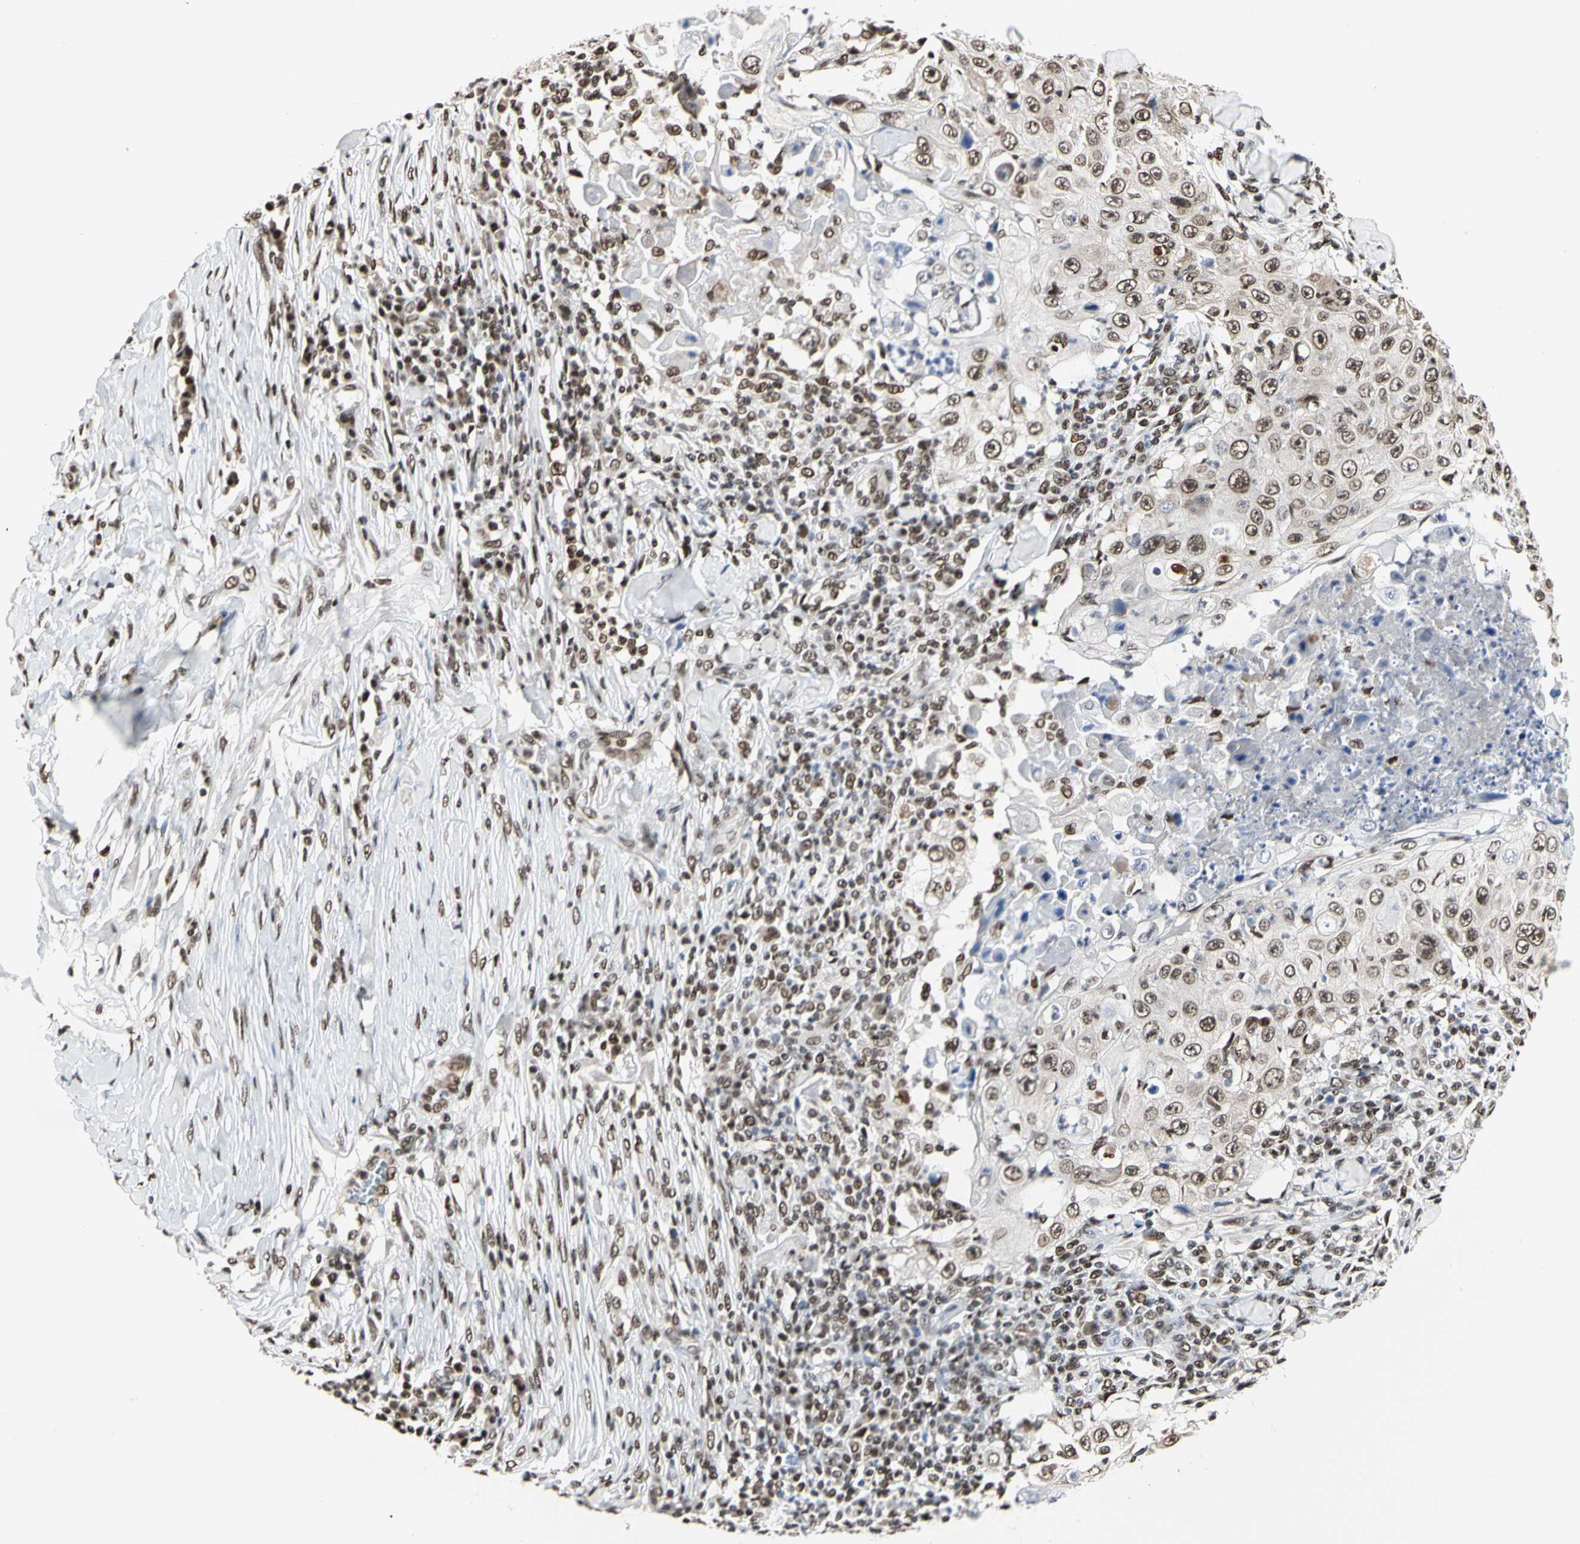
{"staining": {"intensity": "moderate", "quantity": ">75%", "location": "nuclear"}, "tissue": "skin cancer", "cell_type": "Tumor cells", "image_type": "cancer", "snomed": [{"axis": "morphology", "description": "Squamous cell carcinoma, NOS"}, {"axis": "topography", "description": "Skin"}], "caption": "A brown stain labels moderate nuclear expression of a protein in human skin squamous cell carcinoma tumor cells.", "gene": "PRMT3", "patient": {"sex": "male", "age": 86}}